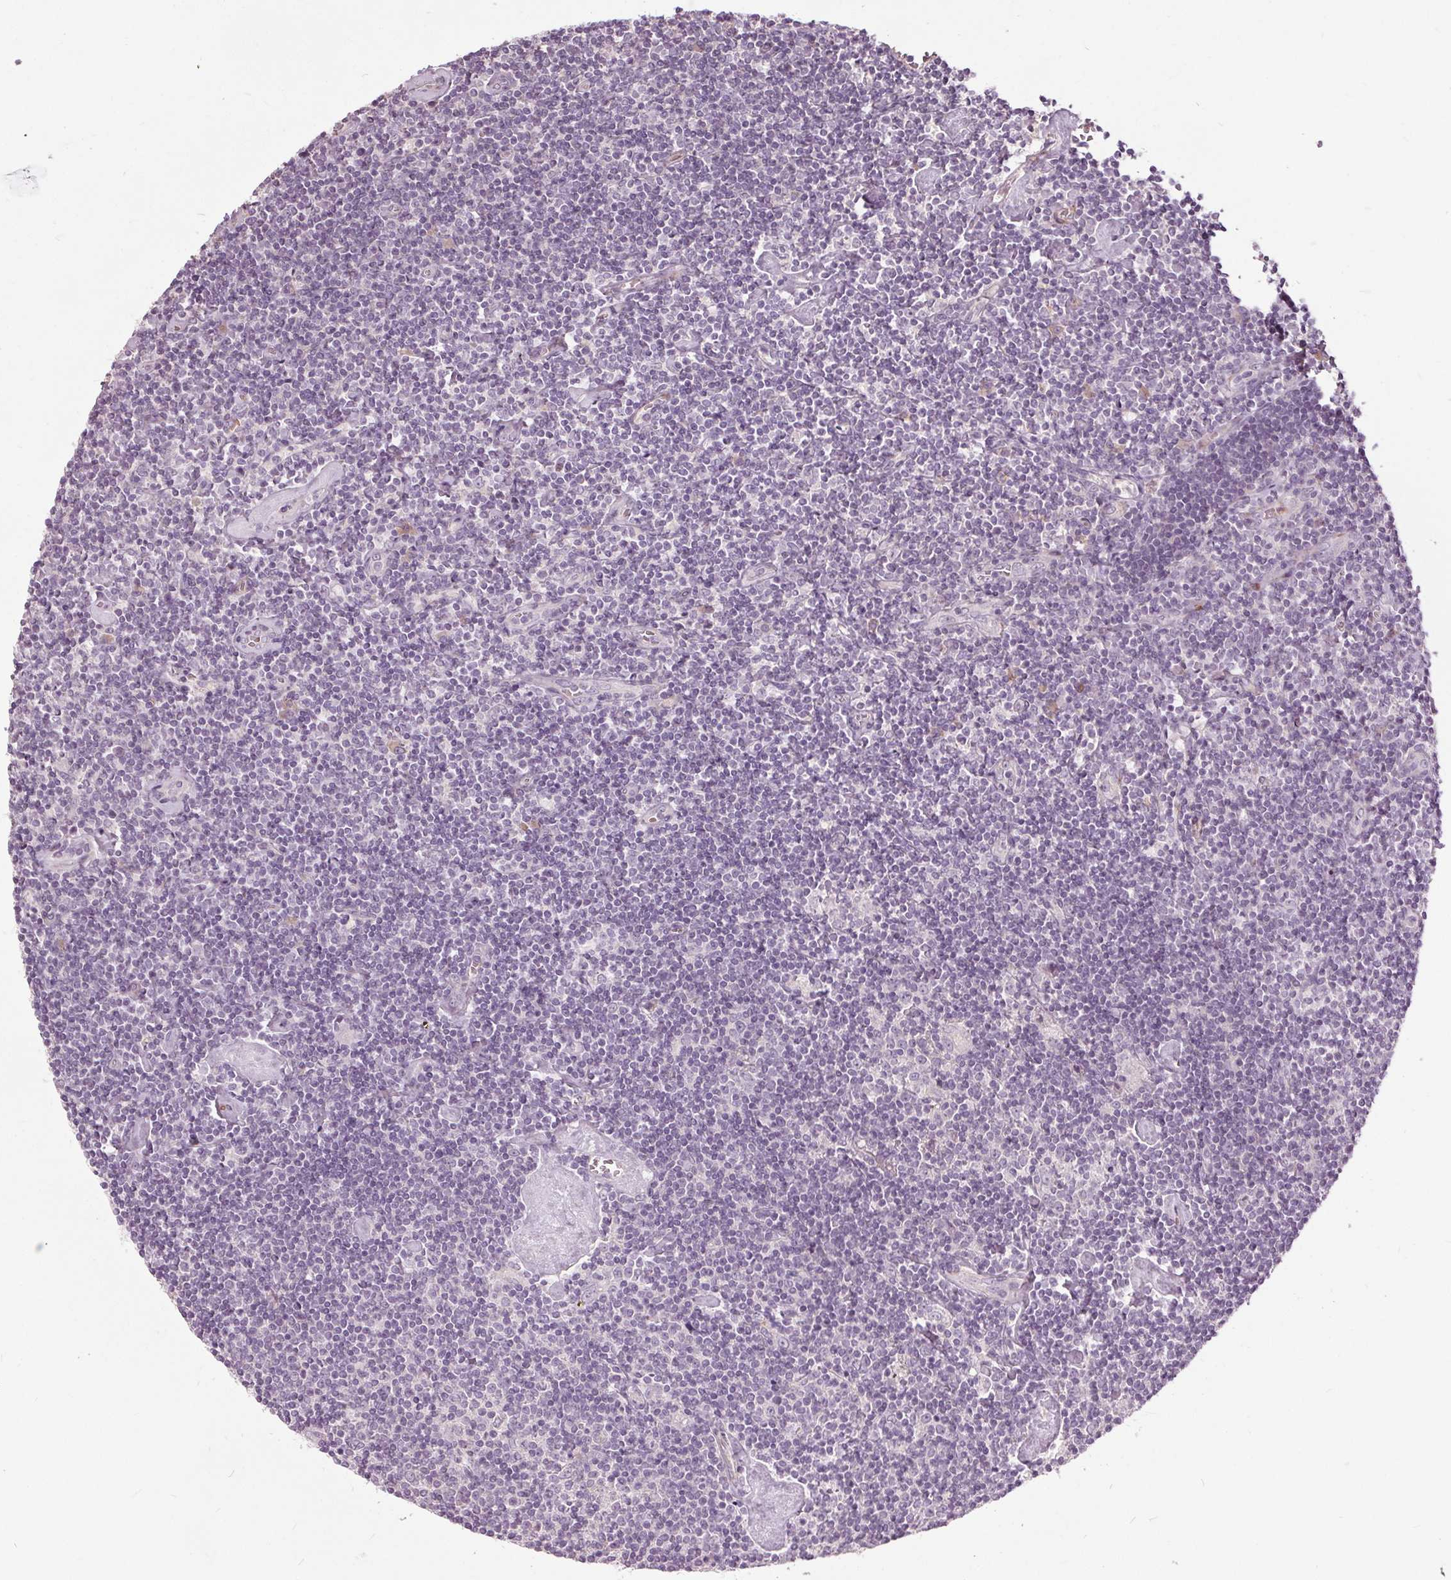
{"staining": {"intensity": "negative", "quantity": "none", "location": "none"}, "tissue": "lymphoma", "cell_type": "Tumor cells", "image_type": "cancer", "snomed": [{"axis": "morphology", "description": "Hodgkin's disease, NOS"}, {"axis": "topography", "description": "Lymph node"}], "caption": "This is a image of IHC staining of Hodgkin's disease, which shows no expression in tumor cells.", "gene": "PDGFD", "patient": {"sex": "male", "age": 40}}